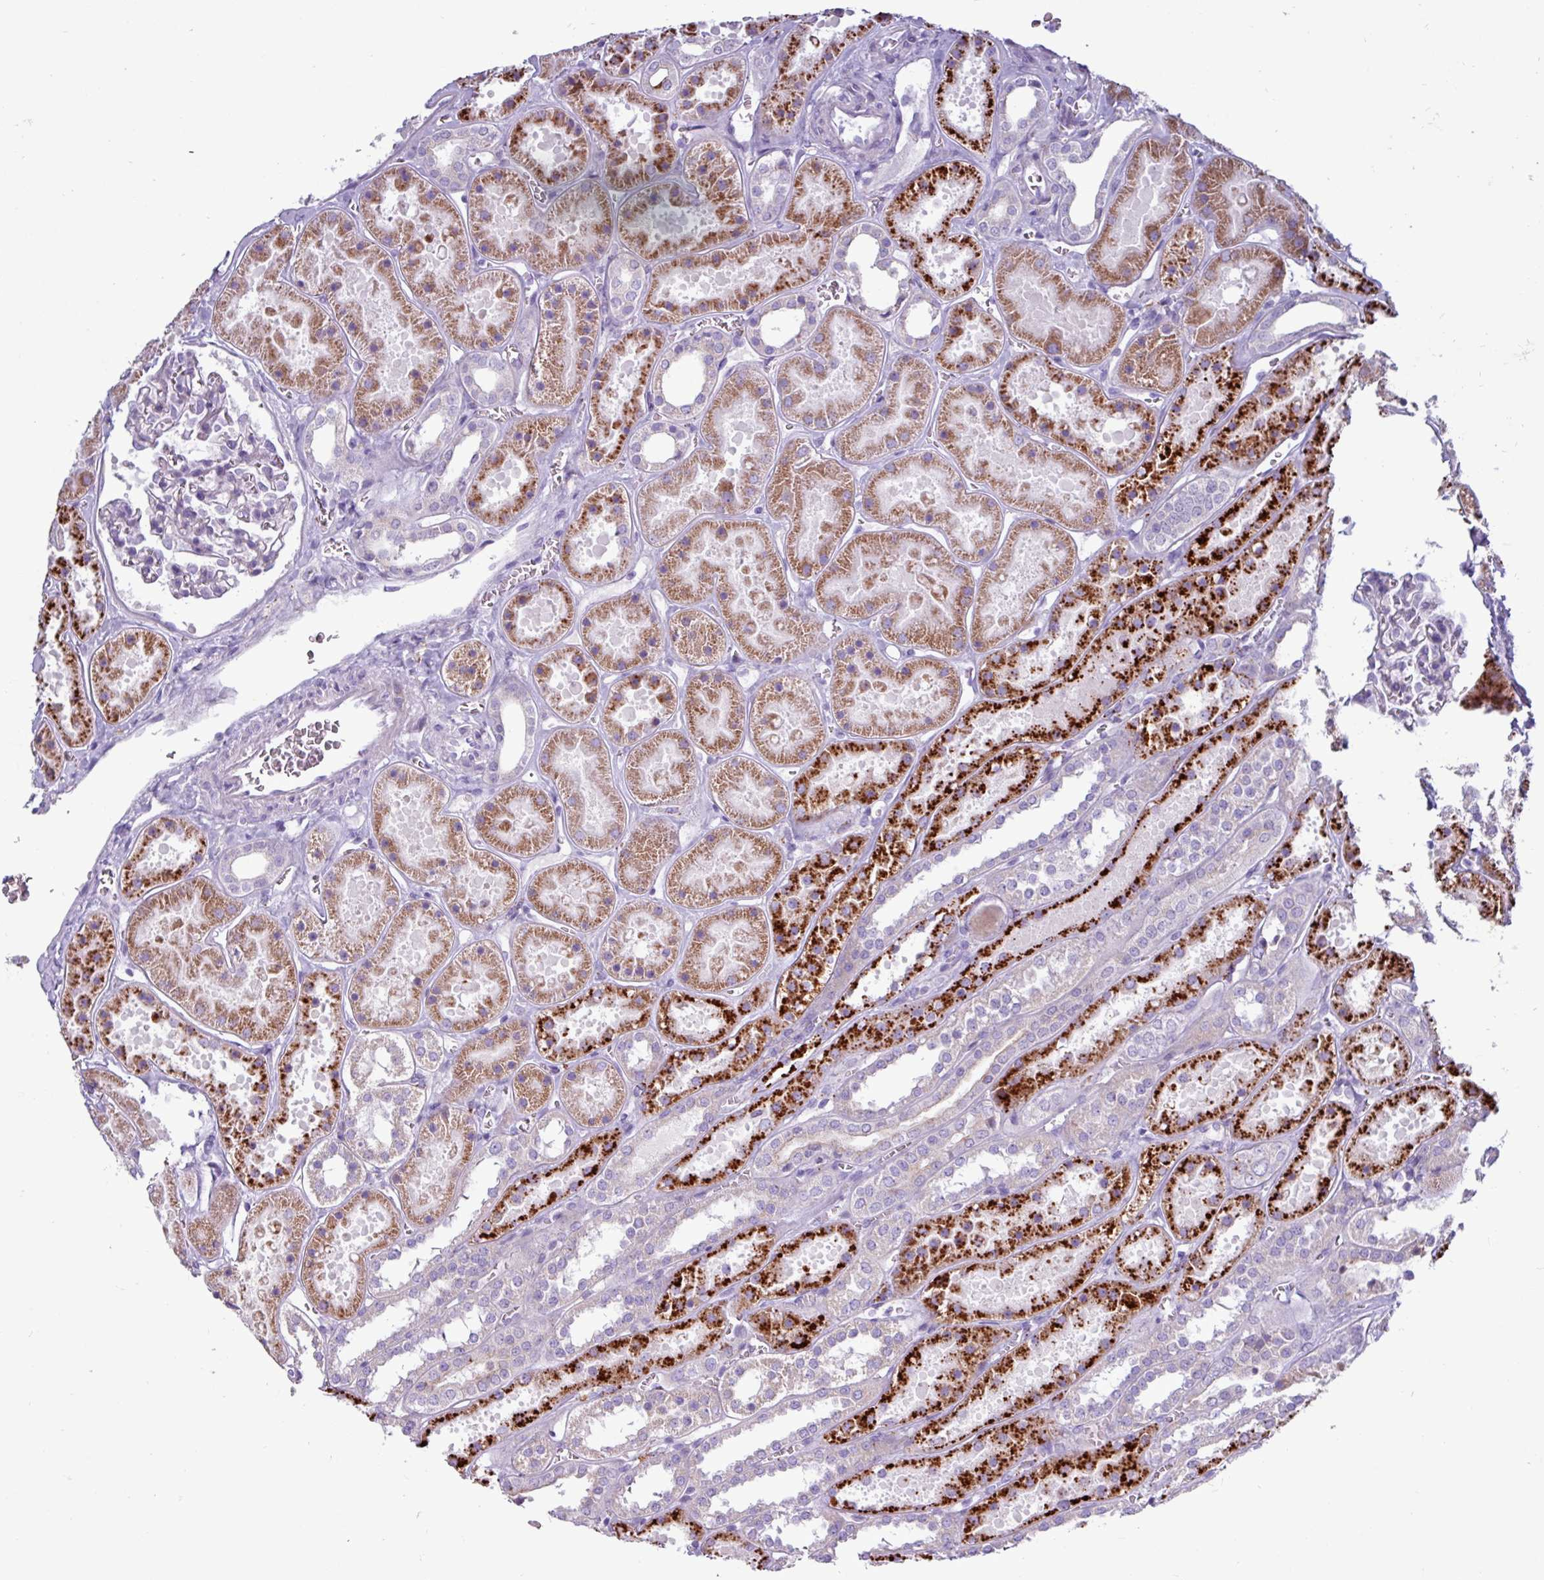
{"staining": {"intensity": "negative", "quantity": "none", "location": "none"}, "tissue": "kidney", "cell_type": "Cells in glomeruli", "image_type": "normal", "snomed": [{"axis": "morphology", "description": "Normal tissue, NOS"}, {"axis": "topography", "description": "Kidney"}], "caption": "High power microscopy histopathology image of an immunohistochemistry photomicrograph of benign kidney, revealing no significant staining in cells in glomeruli.", "gene": "AMIGO2", "patient": {"sex": "female", "age": 41}}